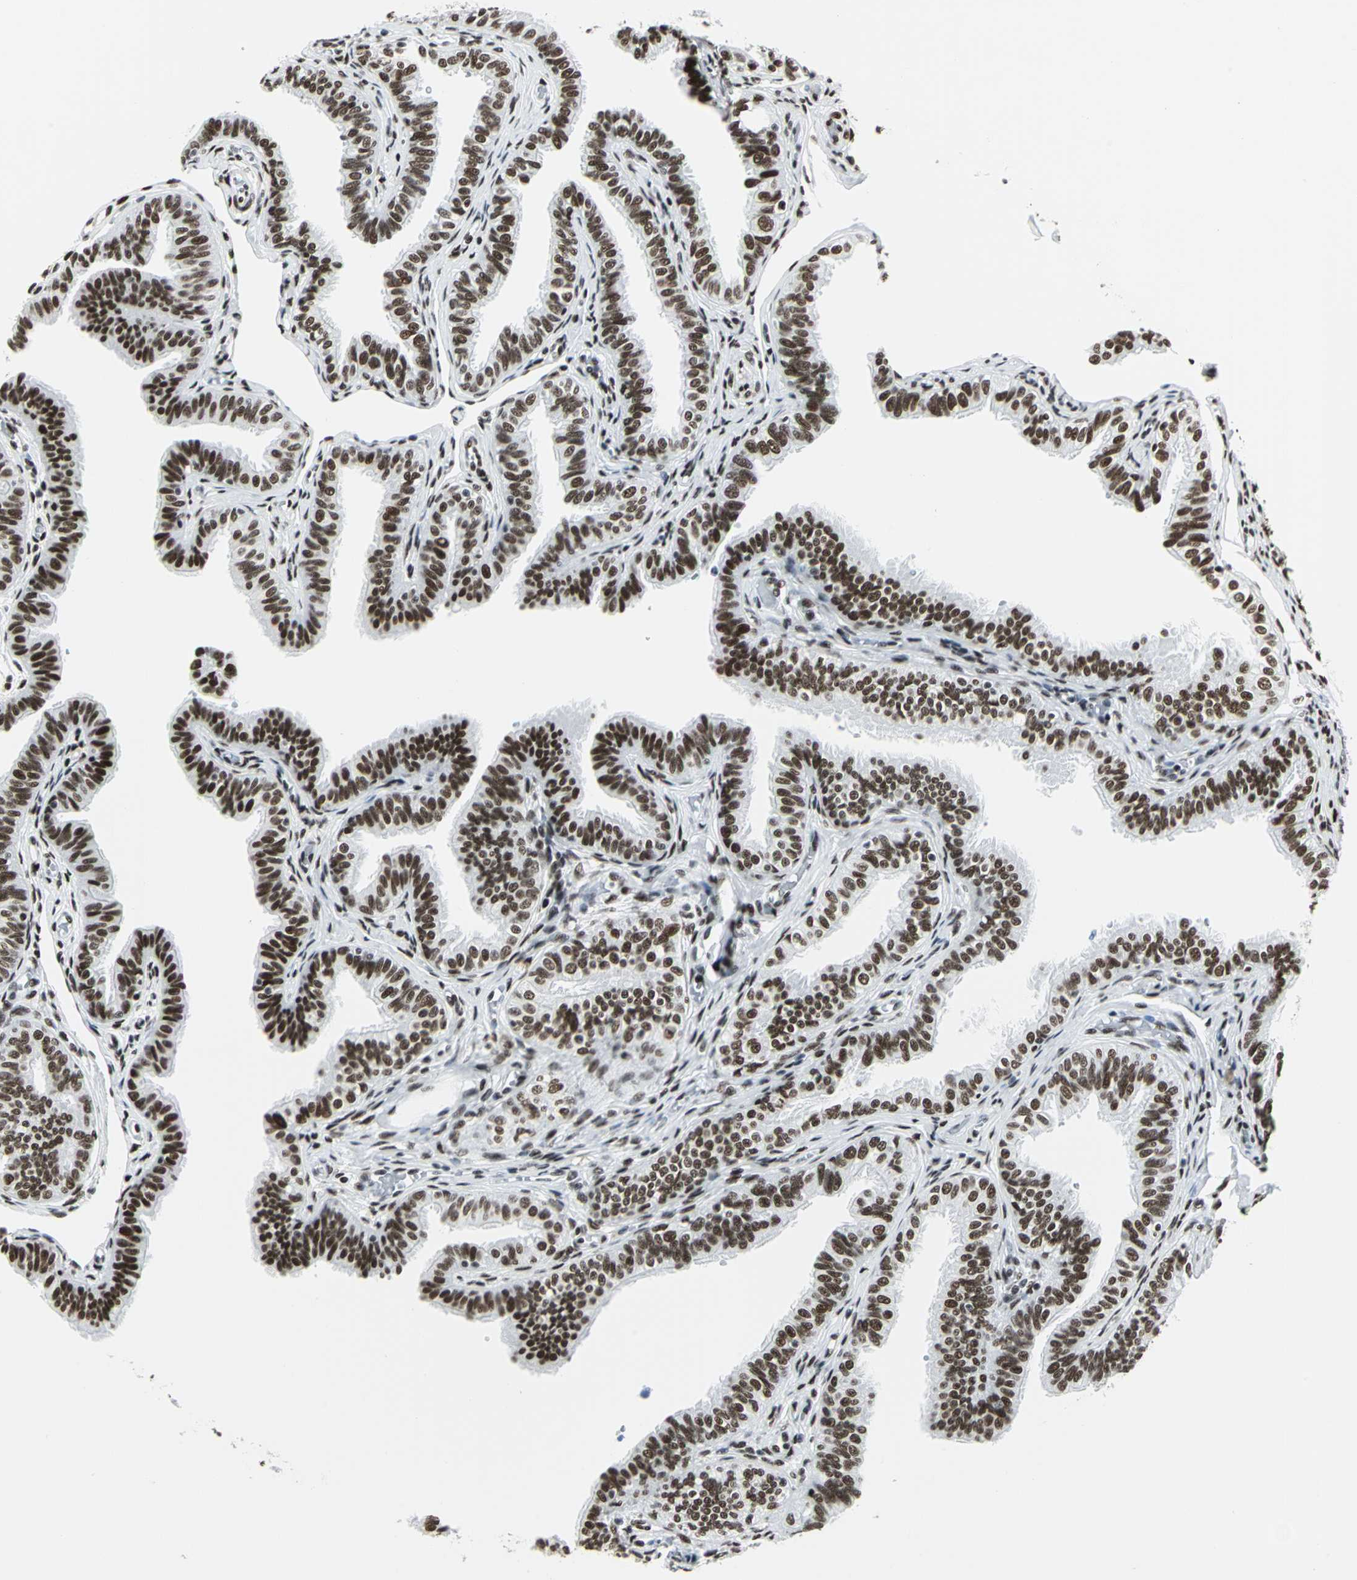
{"staining": {"intensity": "strong", "quantity": ">75%", "location": "nuclear"}, "tissue": "fallopian tube", "cell_type": "Glandular cells", "image_type": "normal", "snomed": [{"axis": "morphology", "description": "Normal tissue, NOS"}, {"axis": "morphology", "description": "Dermoid, NOS"}, {"axis": "topography", "description": "Fallopian tube"}], "caption": "A high amount of strong nuclear positivity is appreciated in approximately >75% of glandular cells in normal fallopian tube. (IHC, brightfield microscopy, high magnification).", "gene": "HDAC2", "patient": {"sex": "female", "age": 33}}